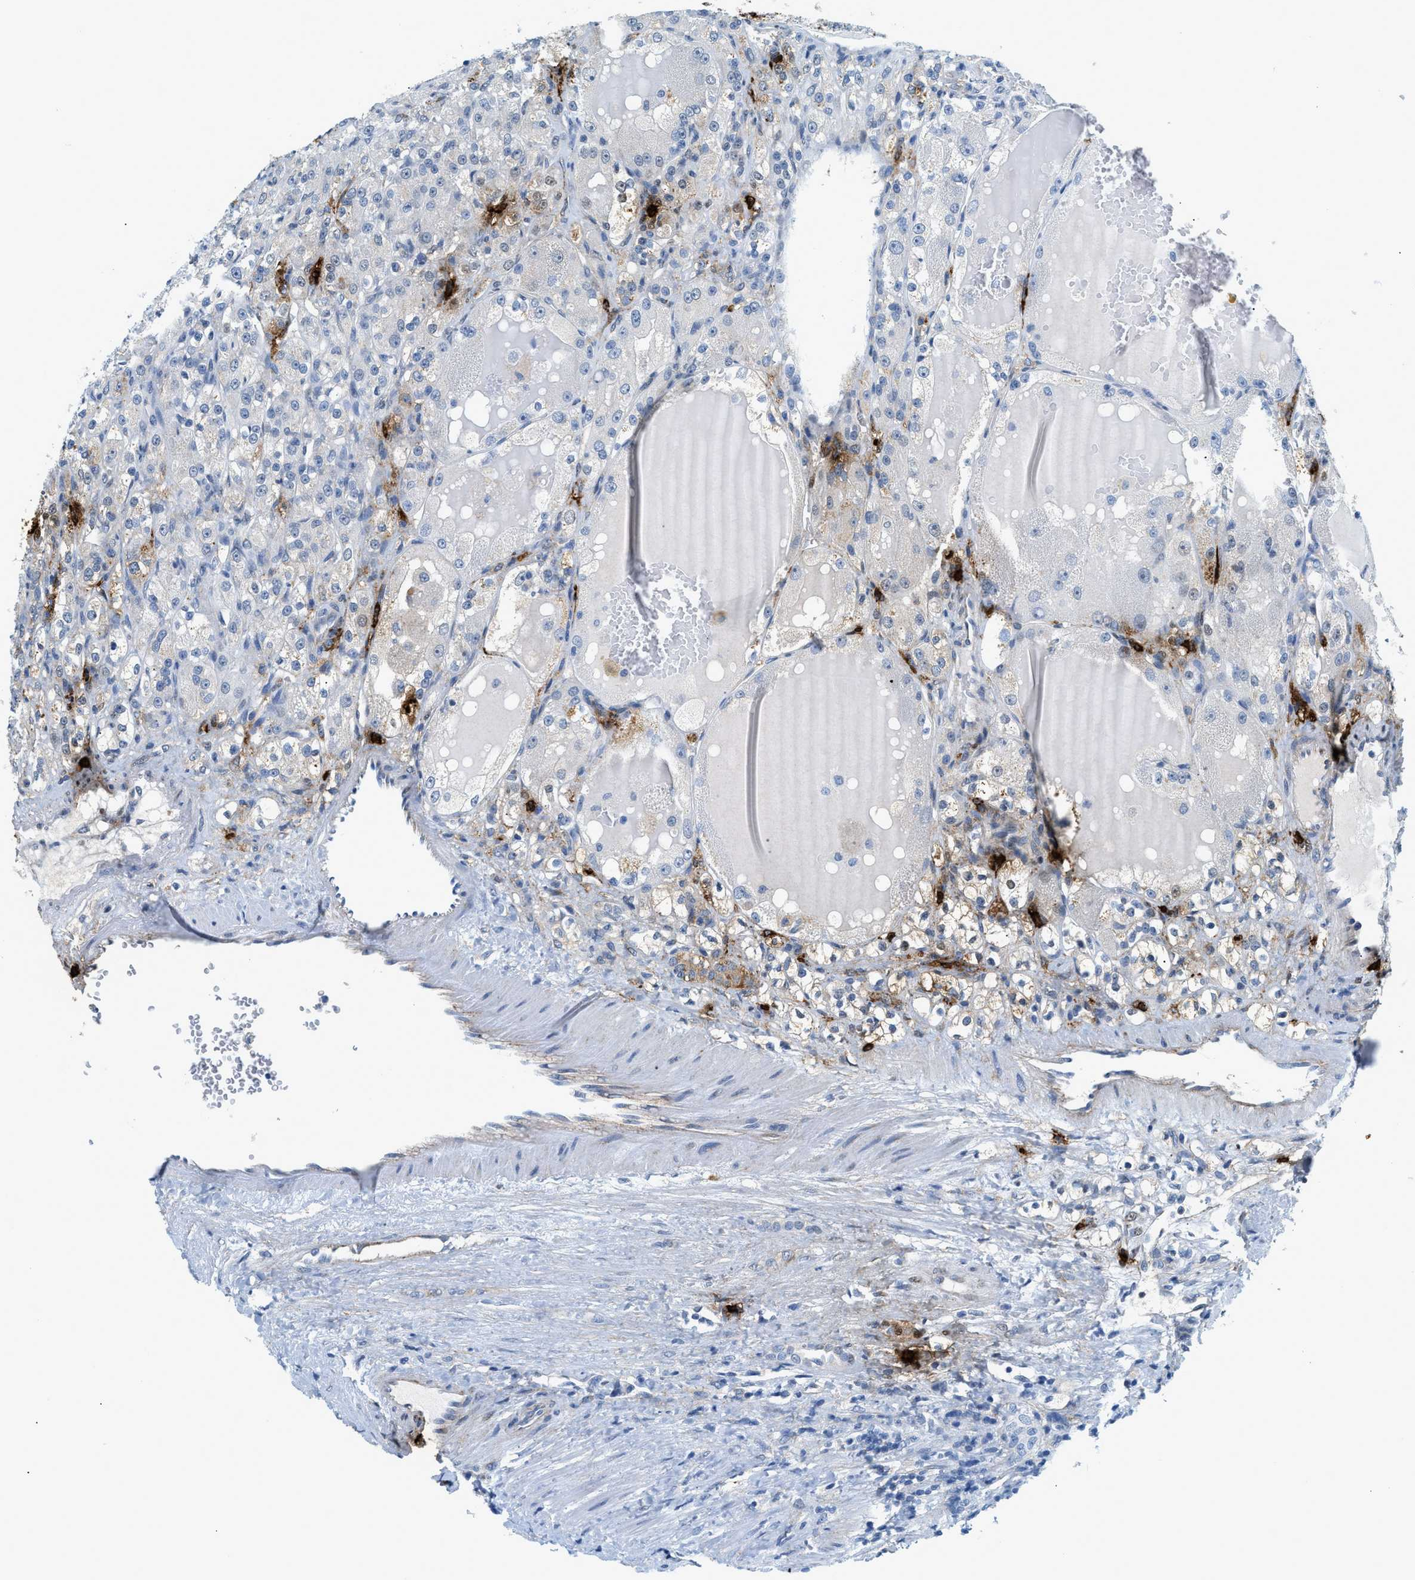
{"staining": {"intensity": "negative", "quantity": "none", "location": "none"}, "tissue": "renal cancer", "cell_type": "Tumor cells", "image_type": "cancer", "snomed": [{"axis": "morphology", "description": "Normal tissue, NOS"}, {"axis": "morphology", "description": "Adenocarcinoma, NOS"}, {"axis": "topography", "description": "Kidney"}], "caption": "Human adenocarcinoma (renal) stained for a protein using immunohistochemistry exhibits no staining in tumor cells.", "gene": "TPSAB1", "patient": {"sex": "male", "age": 61}}